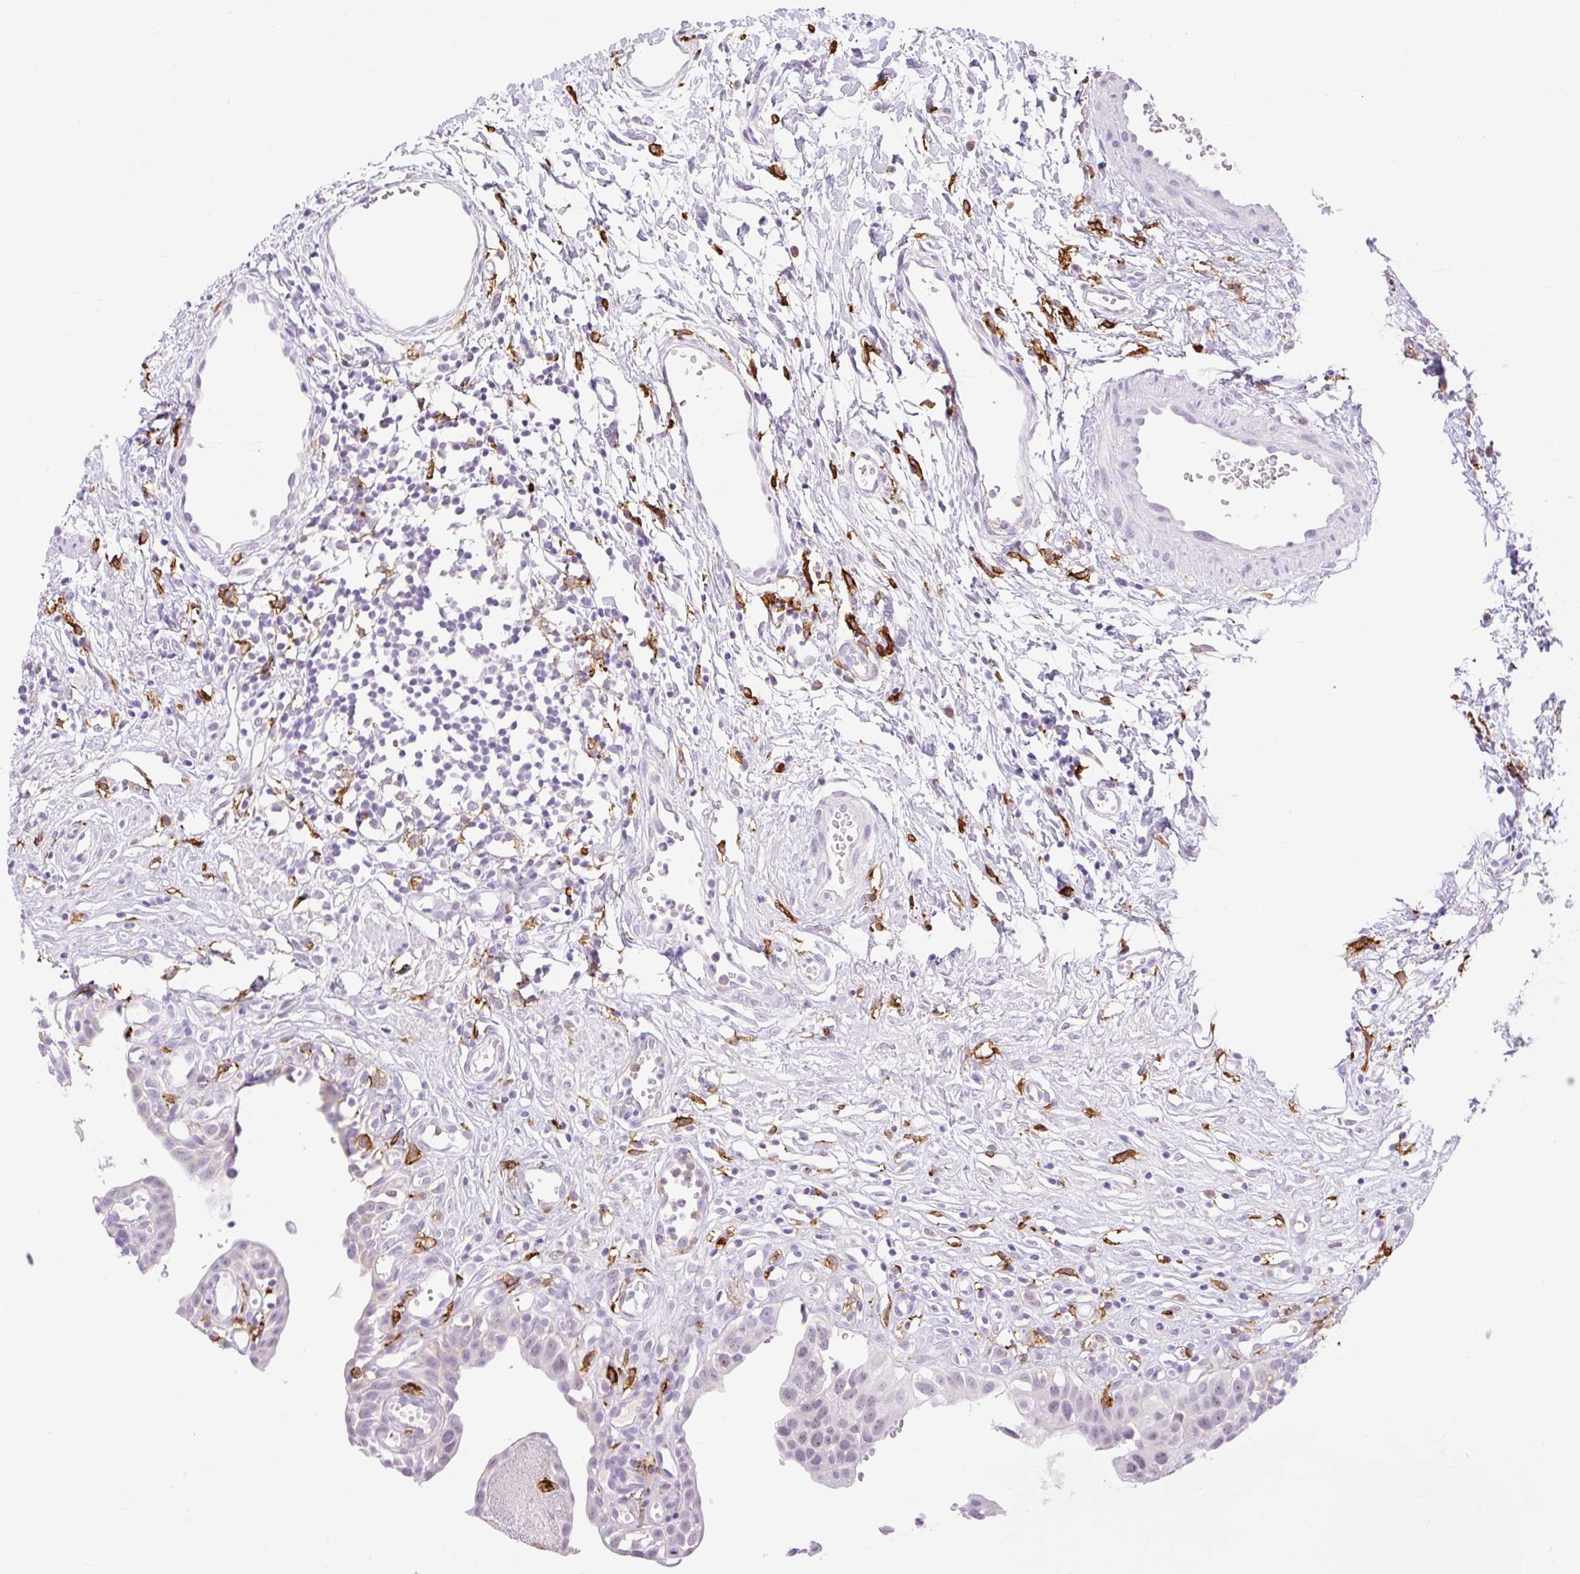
{"staining": {"intensity": "weak", "quantity": "<25%", "location": "nuclear"}, "tissue": "urinary bladder", "cell_type": "Urothelial cells", "image_type": "normal", "snomed": [{"axis": "morphology", "description": "Normal tissue, NOS"}, {"axis": "topography", "description": "Urinary bladder"}], "caption": "Protein analysis of unremarkable urinary bladder shows no significant positivity in urothelial cells.", "gene": "SIGLEC1", "patient": {"sex": "male", "age": 51}}